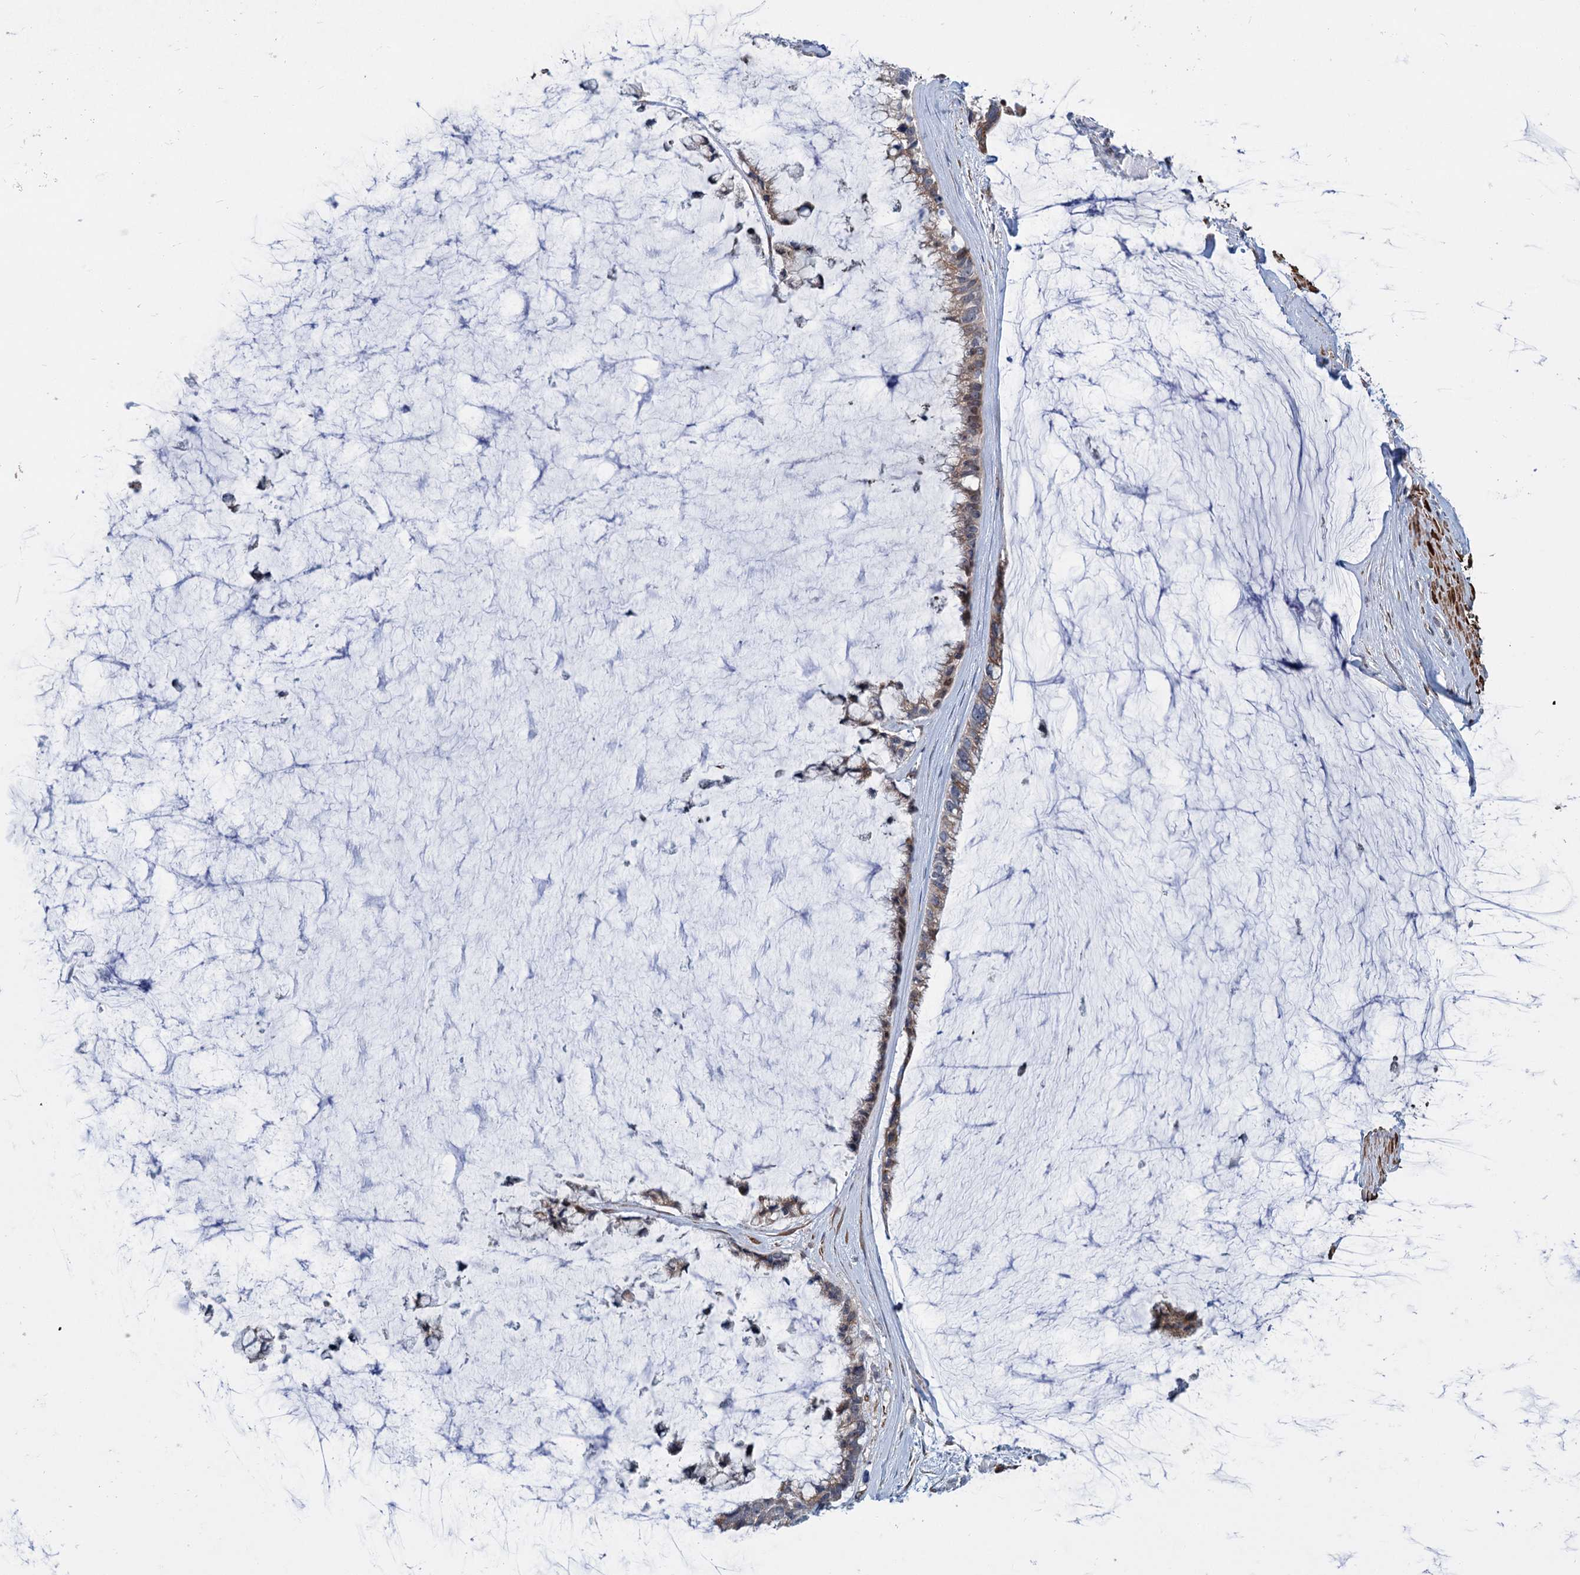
{"staining": {"intensity": "moderate", "quantity": ">75%", "location": "cytoplasmic/membranous"}, "tissue": "ovarian cancer", "cell_type": "Tumor cells", "image_type": "cancer", "snomed": [{"axis": "morphology", "description": "Cystadenocarcinoma, mucinous, NOS"}, {"axis": "topography", "description": "Ovary"}], "caption": "Ovarian cancer stained with a brown dye reveals moderate cytoplasmic/membranous positive expression in approximately >75% of tumor cells.", "gene": "ELP4", "patient": {"sex": "female", "age": 39}}